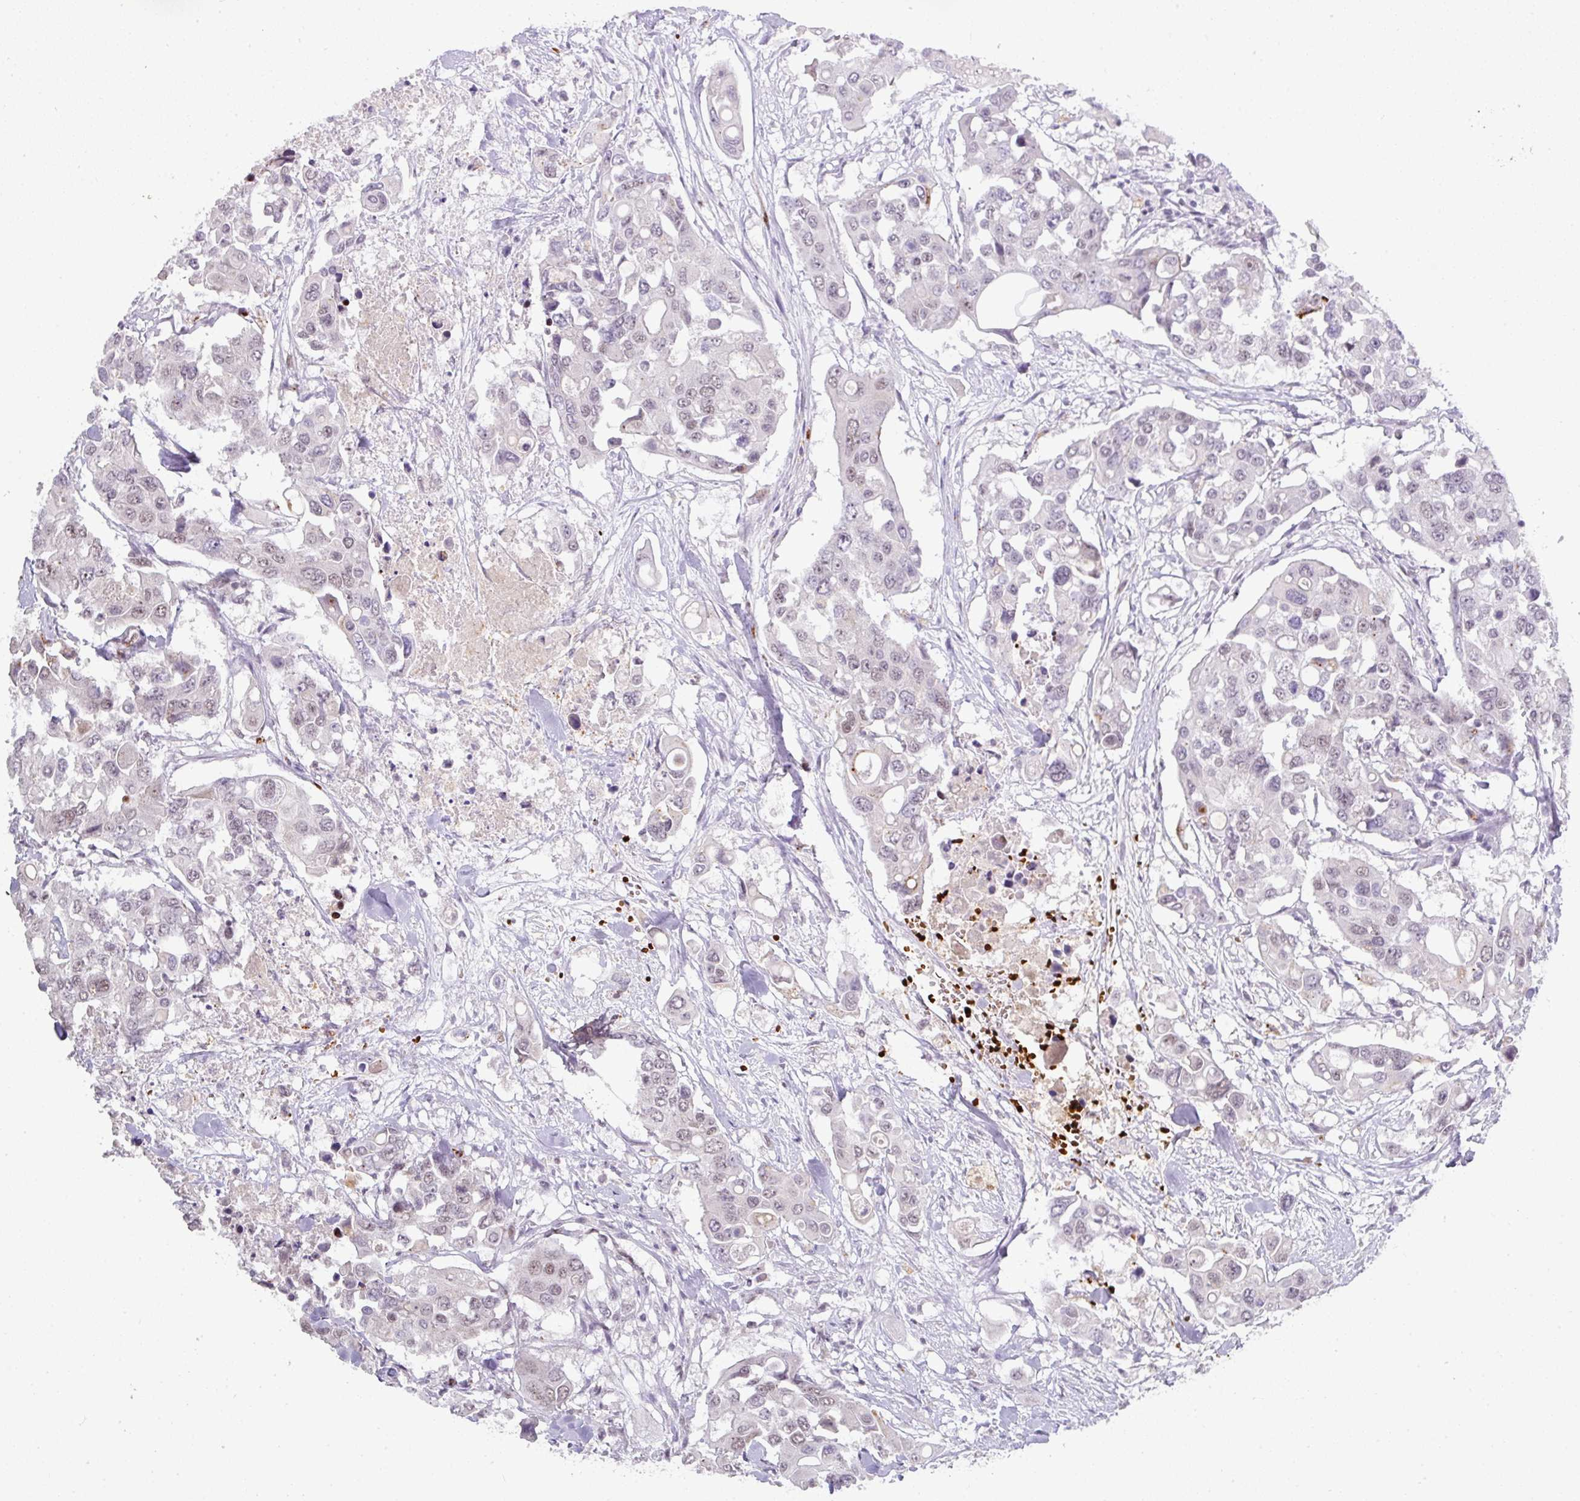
{"staining": {"intensity": "negative", "quantity": "none", "location": "none"}, "tissue": "colorectal cancer", "cell_type": "Tumor cells", "image_type": "cancer", "snomed": [{"axis": "morphology", "description": "Adenocarcinoma, NOS"}, {"axis": "topography", "description": "Colon"}], "caption": "IHC of colorectal adenocarcinoma exhibits no expression in tumor cells.", "gene": "NEIL1", "patient": {"sex": "male", "age": 77}}